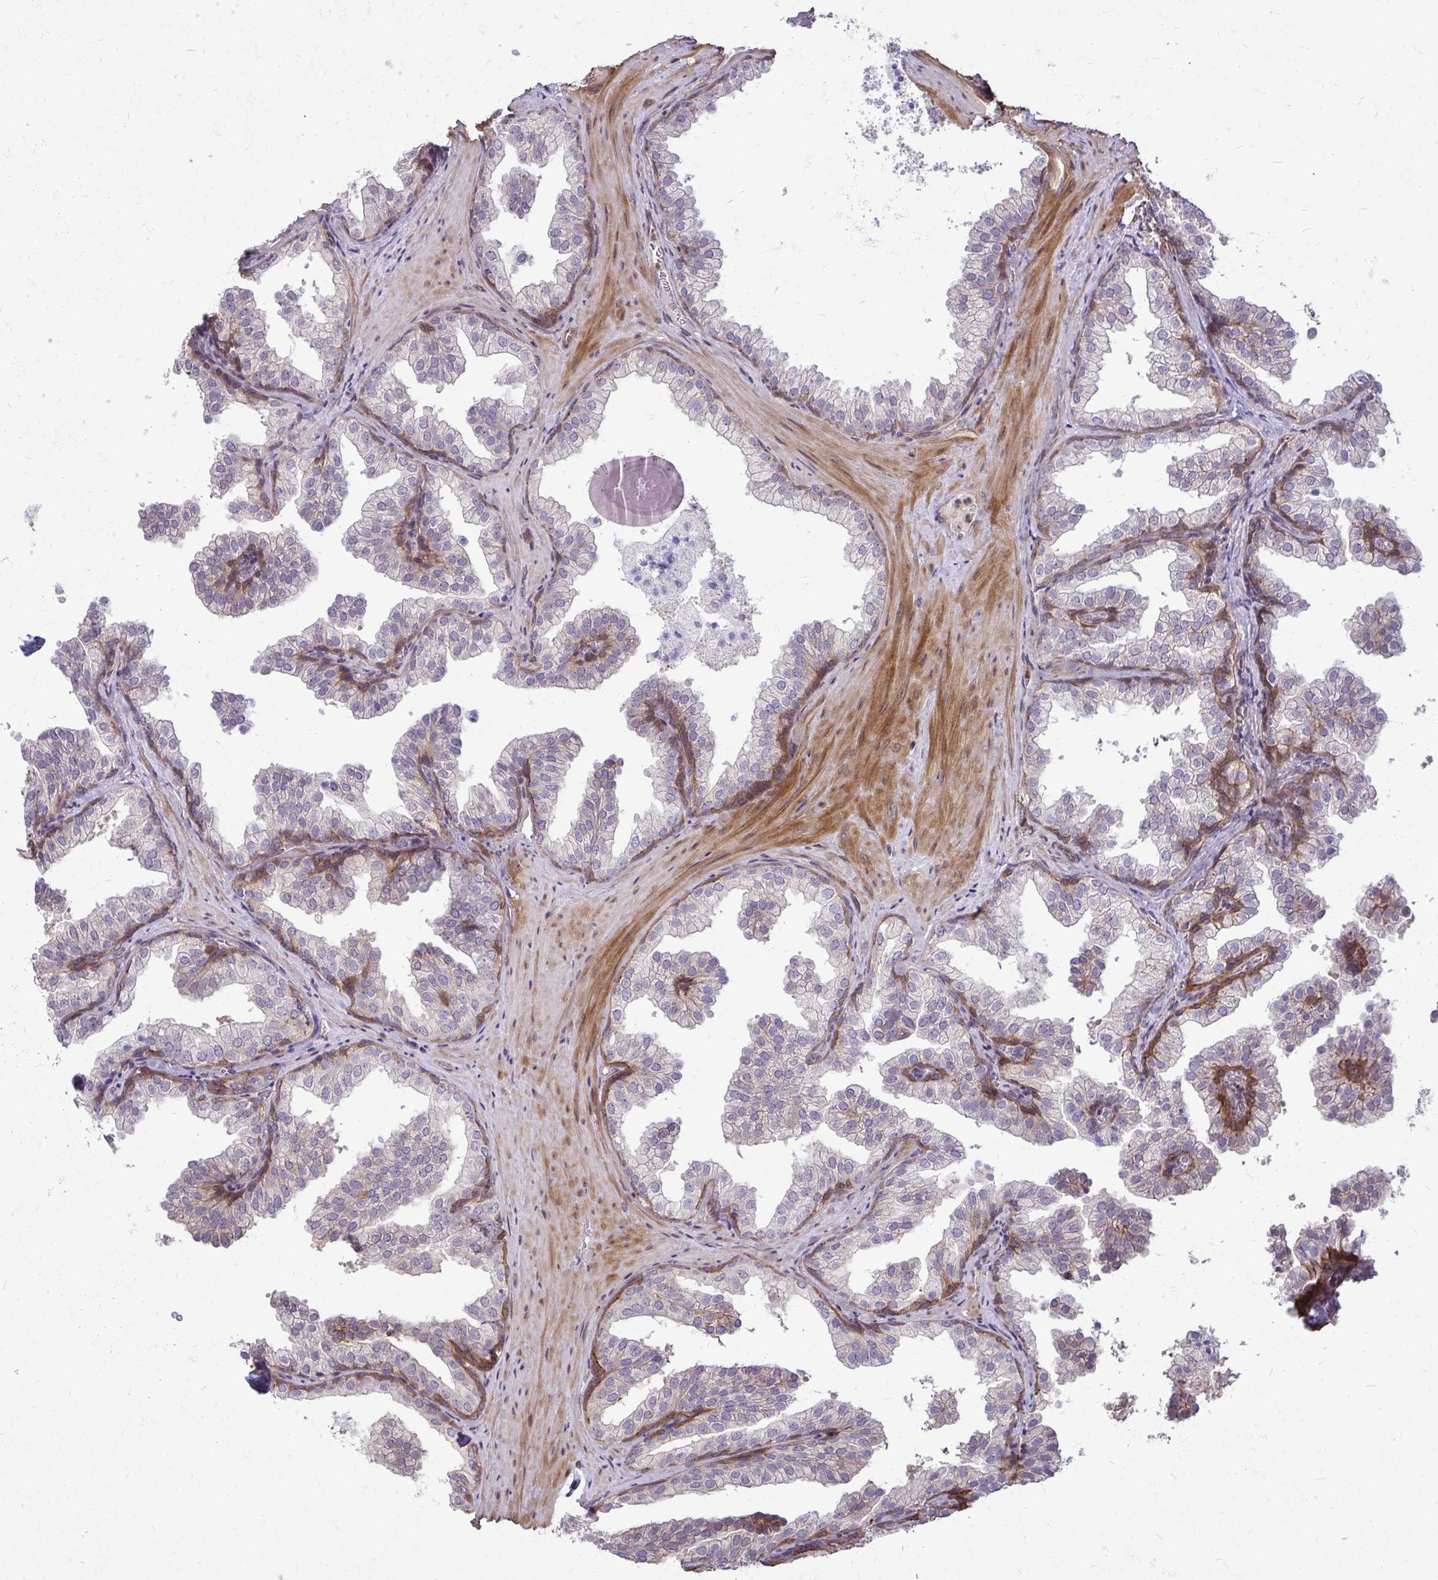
{"staining": {"intensity": "moderate", "quantity": "<25%", "location": "cytoplasmic/membranous"}, "tissue": "prostate", "cell_type": "Glandular cells", "image_type": "normal", "snomed": [{"axis": "morphology", "description": "Normal tissue, NOS"}, {"axis": "topography", "description": "Prostate"}], "caption": "This histopathology image demonstrates normal prostate stained with IHC to label a protein in brown. The cytoplasmic/membranous of glandular cells show moderate positivity for the protein. Nuclei are counter-stained blue.", "gene": "TRIP6", "patient": {"sex": "male", "age": 37}}